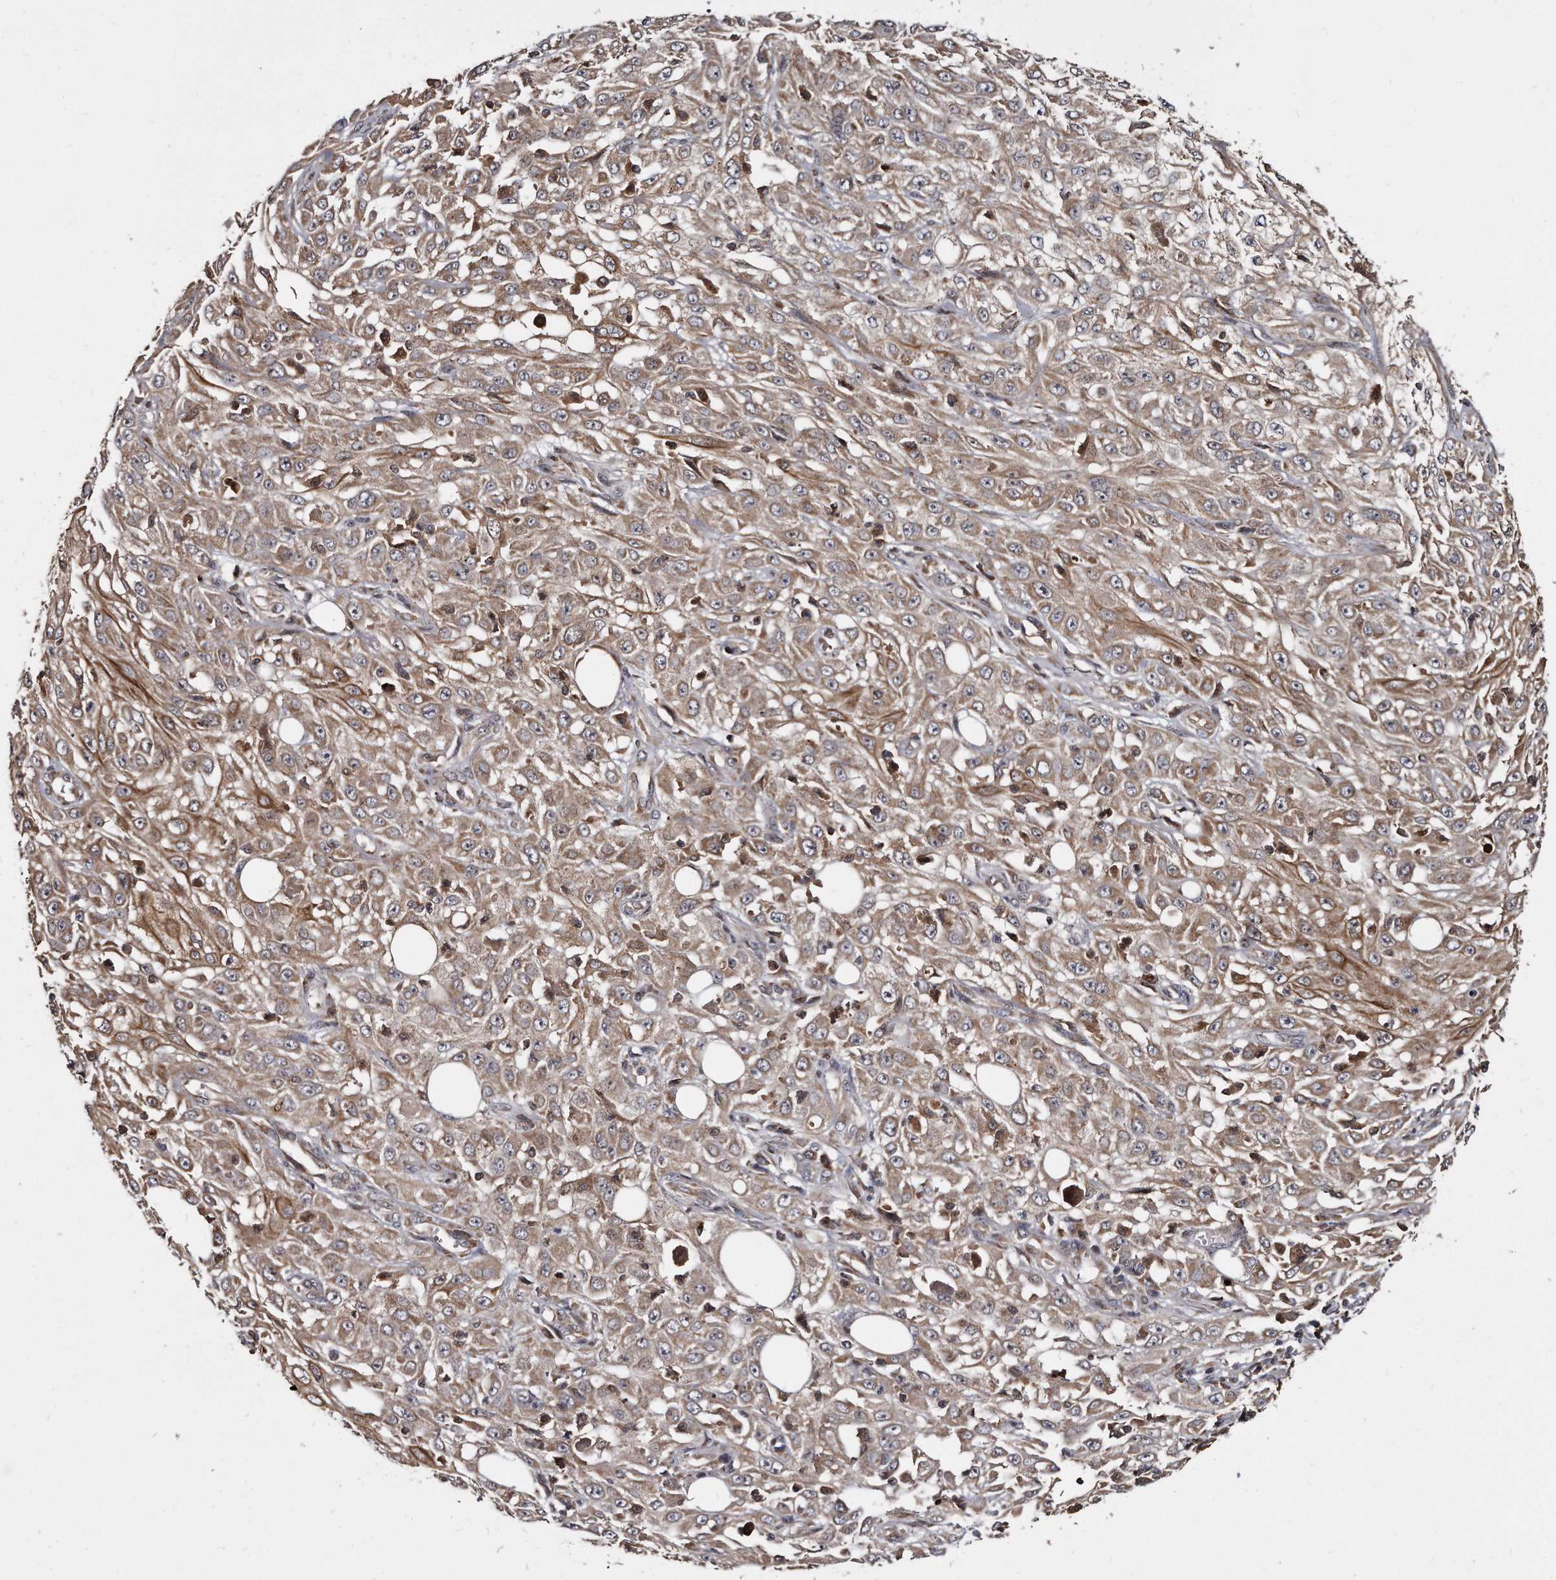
{"staining": {"intensity": "moderate", "quantity": ">75%", "location": "cytoplasmic/membranous"}, "tissue": "skin cancer", "cell_type": "Tumor cells", "image_type": "cancer", "snomed": [{"axis": "morphology", "description": "Squamous cell carcinoma, NOS"}, {"axis": "morphology", "description": "Squamous cell carcinoma, metastatic, NOS"}, {"axis": "topography", "description": "Skin"}, {"axis": "topography", "description": "Lymph node"}], "caption": "Squamous cell carcinoma (skin) stained with IHC demonstrates moderate cytoplasmic/membranous staining in approximately >75% of tumor cells.", "gene": "FAM136A", "patient": {"sex": "male", "age": 75}}